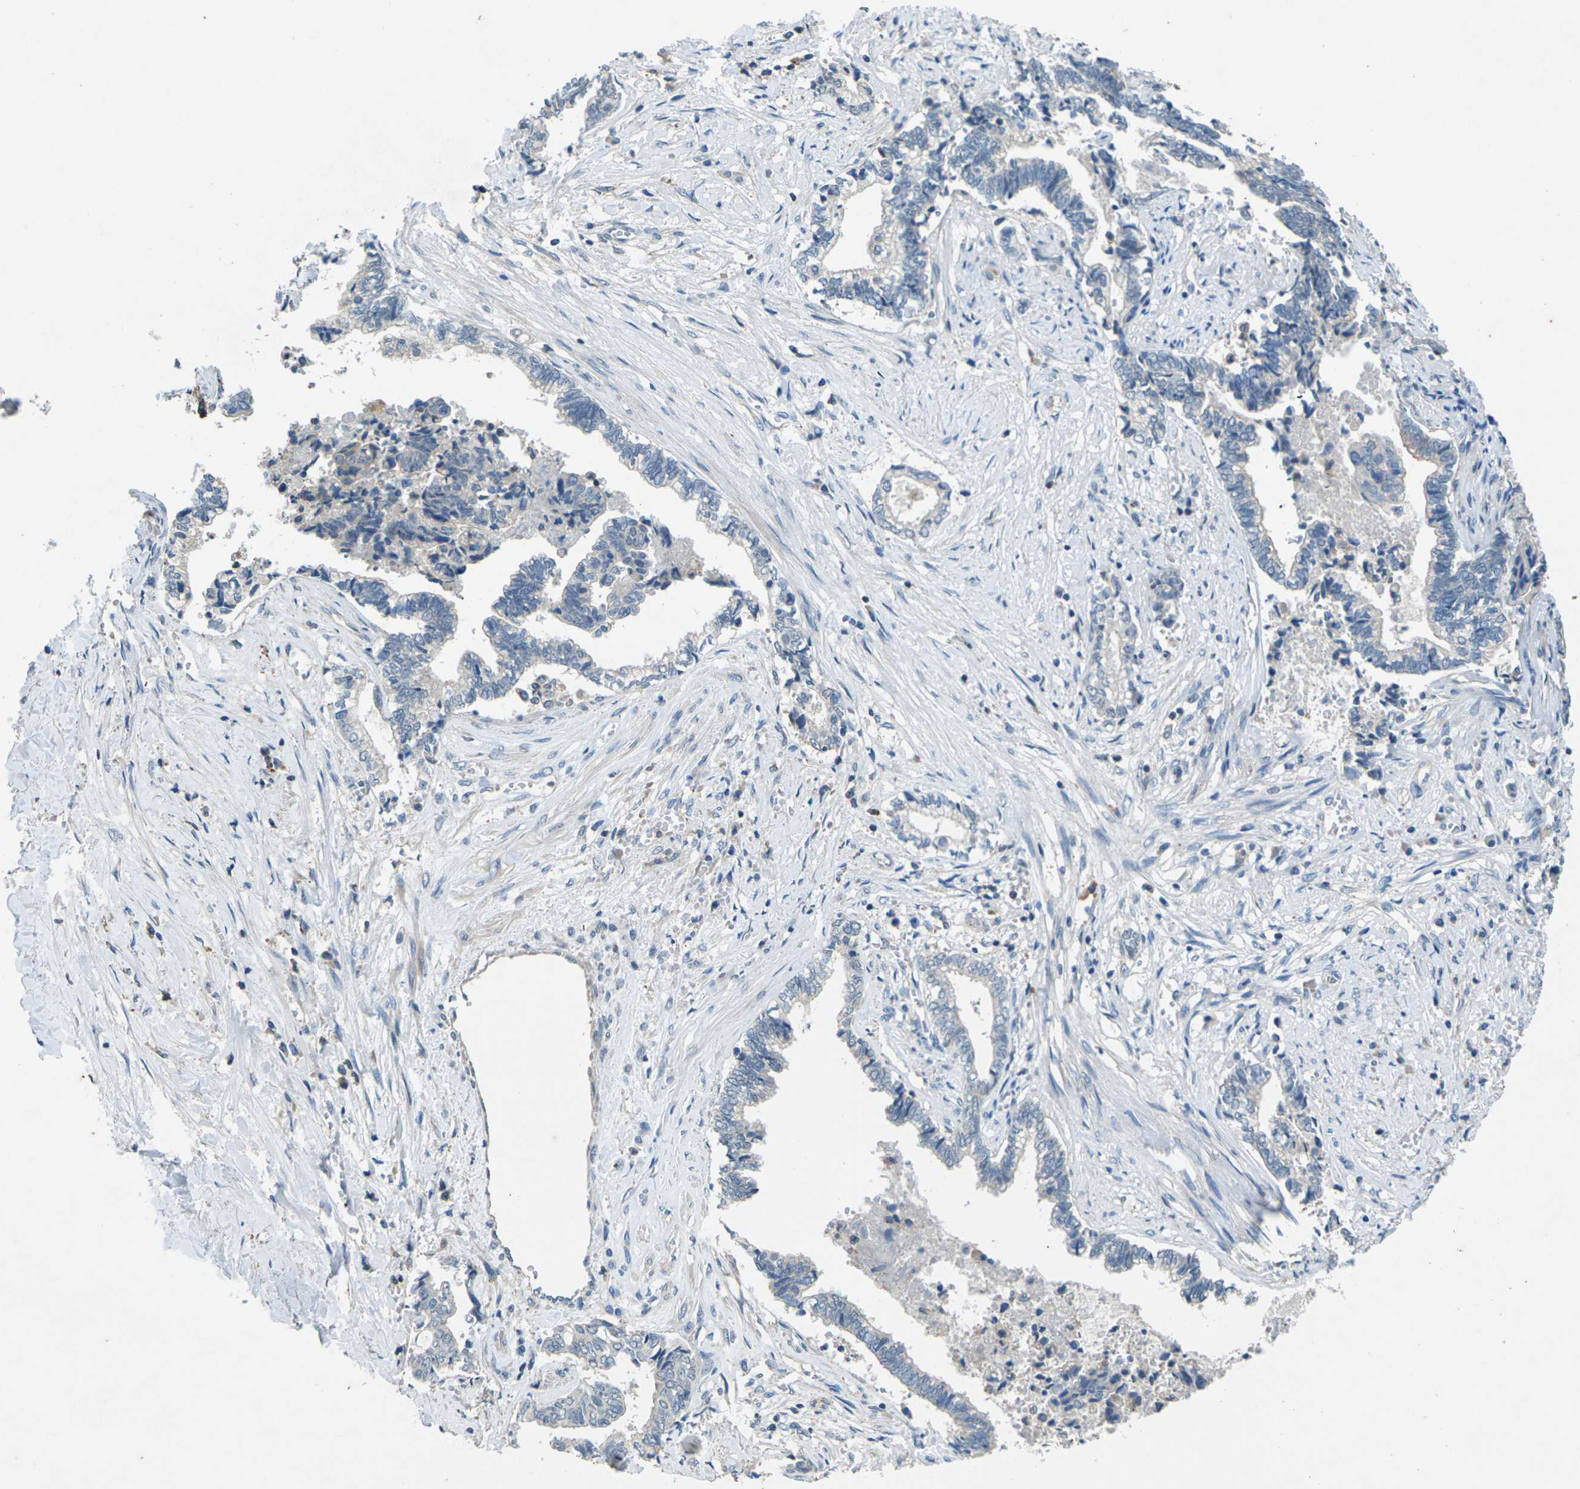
{"staining": {"intensity": "negative", "quantity": "none", "location": "none"}, "tissue": "liver cancer", "cell_type": "Tumor cells", "image_type": "cancer", "snomed": [{"axis": "morphology", "description": "Cholangiocarcinoma"}, {"axis": "topography", "description": "Liver"}], "caption": "A high-resolution image shows immunohistochemistry staining of liver cancer (cholangiocarcinoma), which displays no significant positivity in tumor cells.", "gene": "SIGLEC14", "patient": {"sex": "male", "age": 57}}